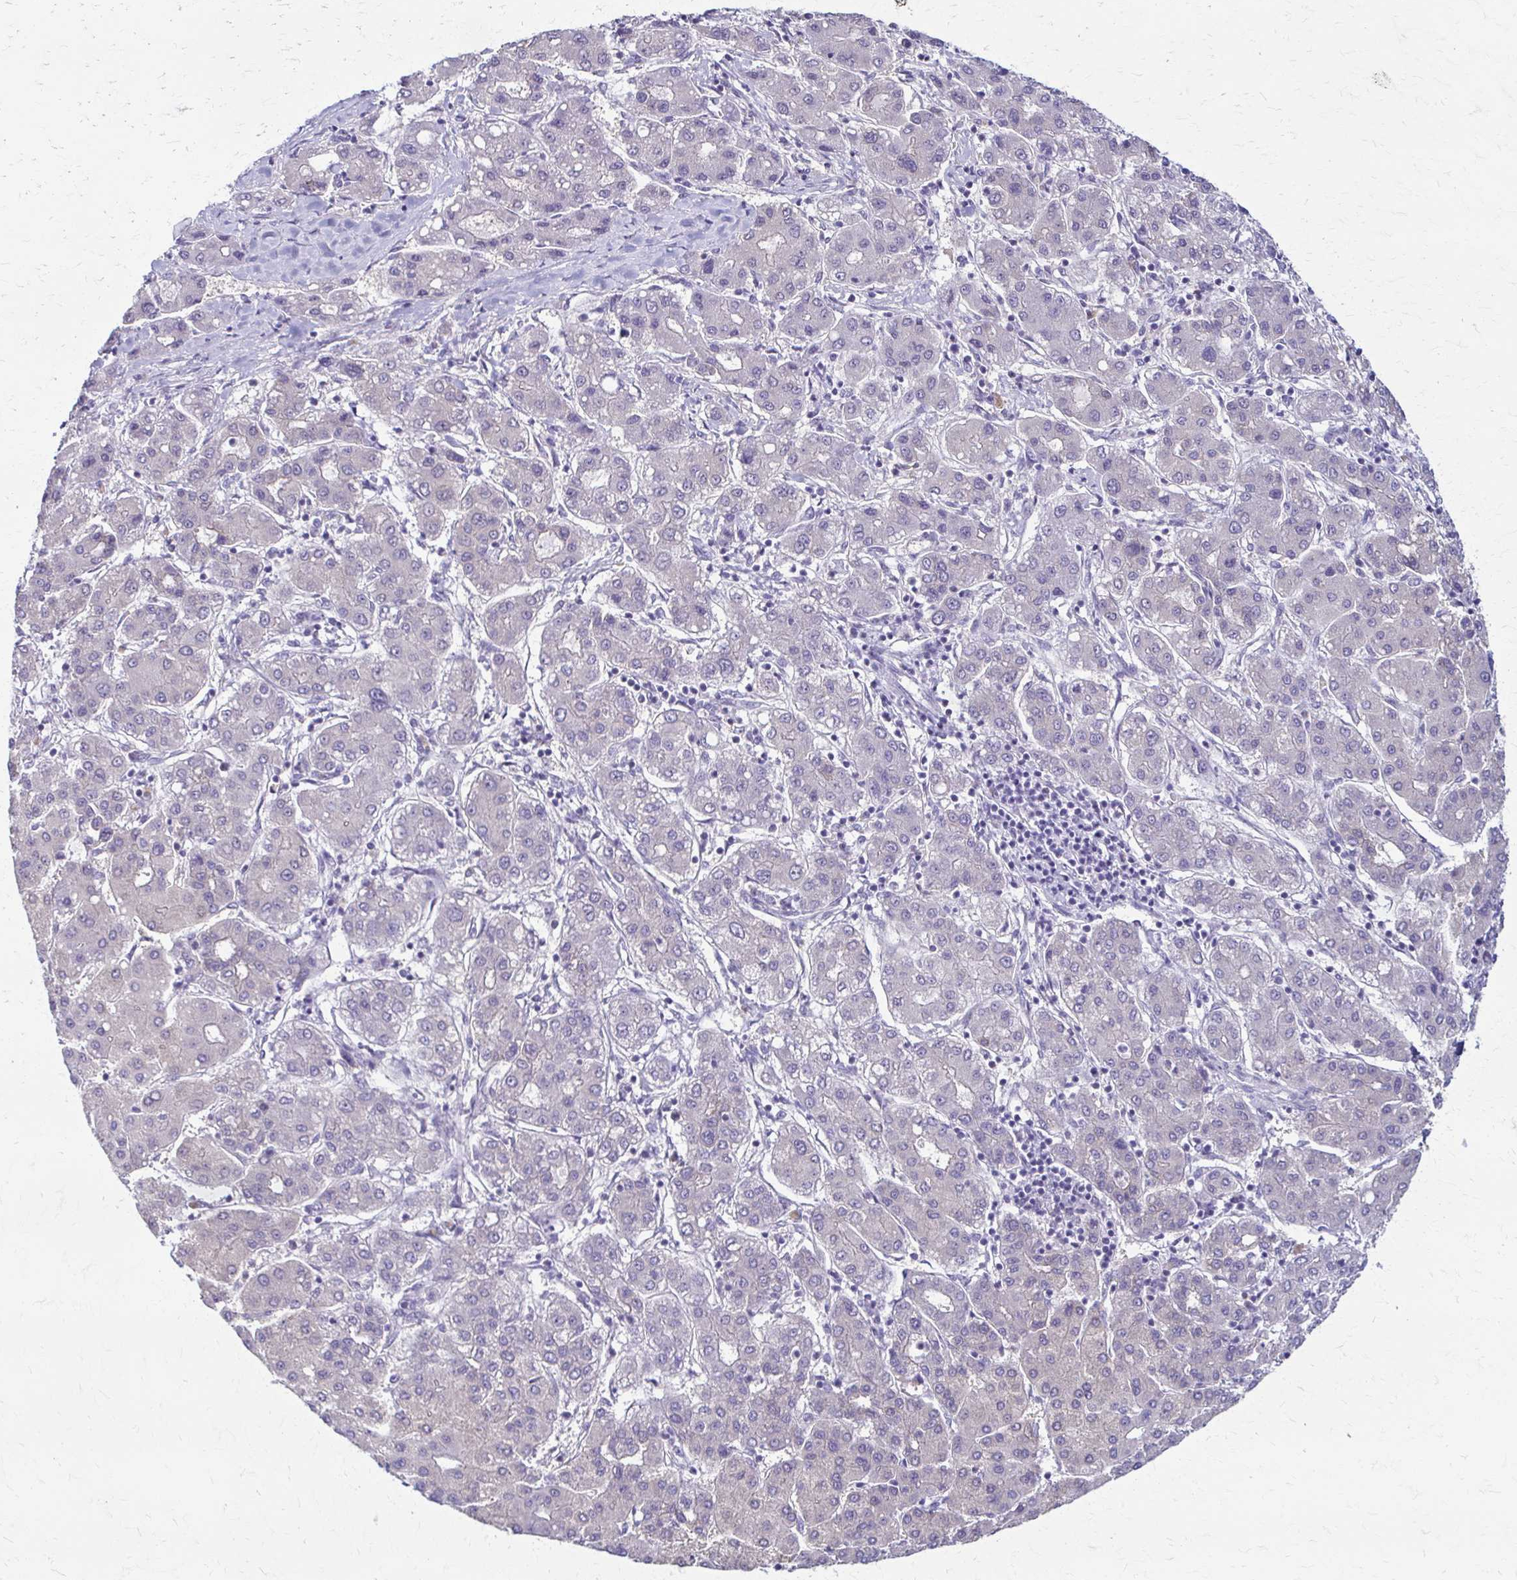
{"staining": {"intensity": "negative", "quantity": "none", "location": "none"}, "tissue": "liver cancer", "cell_type": "Tumor cells", "image_type": "cancer", "snomed": [{"axis": "morphology", "description": "Carcinoma, Hepatocellular, NOS"}, {"axis": "topography", "description": "Liver"}], "caption": "An image of liver cancer stained for a protein displays no brown staining in tumor cells. (DAB (3,3'-diaminobenzidine) immunohistochemistry, high magnification).", "gene": "PIK3AP1", "patient": {"sex": "male", "age": 65}}